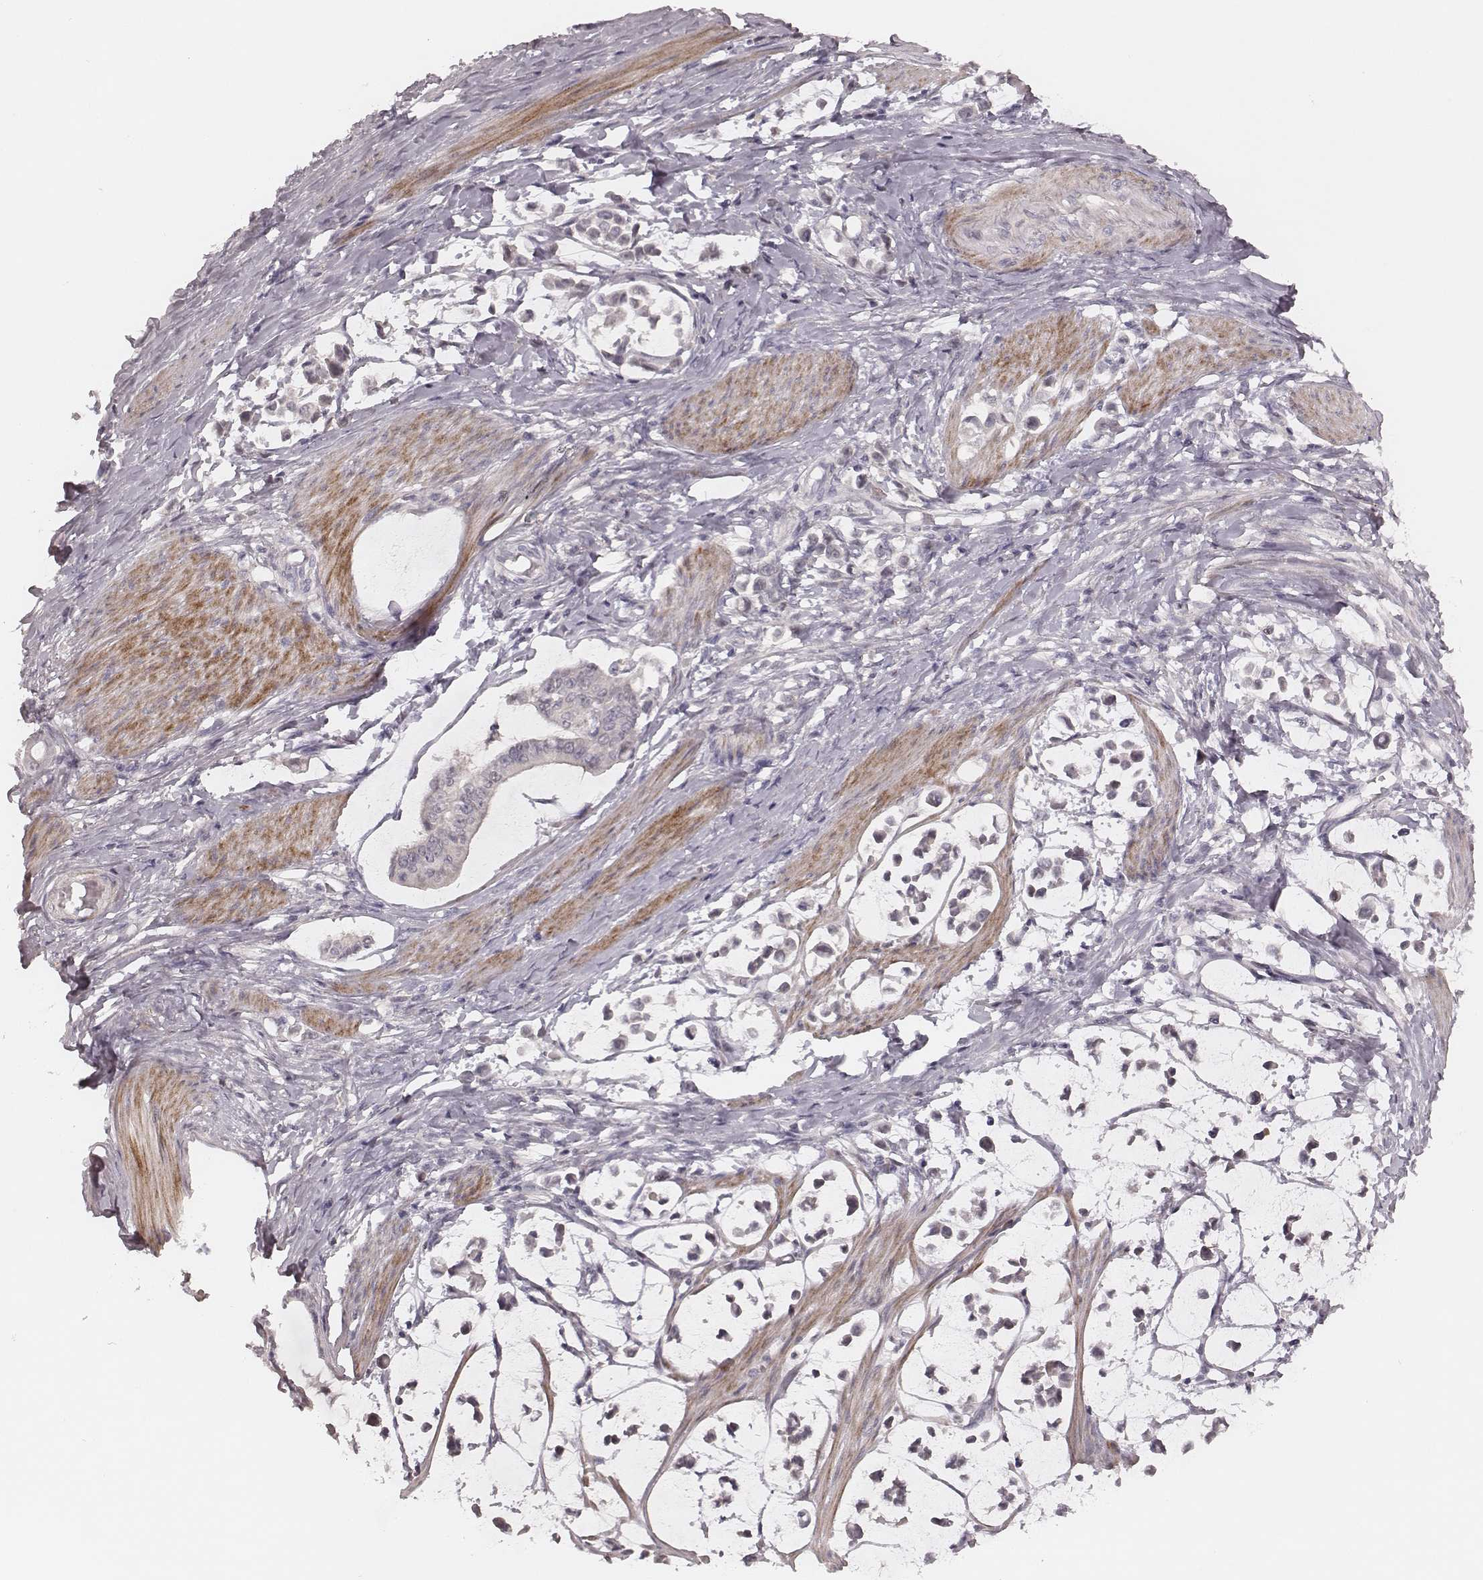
{"staining": {"intensity": "negative", "quantity": "none", "location": "none"}, "tissue": "stomach cancer", "cell_type": "Tumor cells", "image_type": "cancer", "snomed": [{"axis": "morphology", "description": "Adenocarcinoma, NOS"}, {"axis": "topography", "description": "Stomach"}], "caption": "Immunohistochemistry (IHC) of human adenocarcinoma (stomach) displays no expression in tumor cells. (Brightfield microscopy of DAB (3,3'-diaminobenzidine) IHC at high magnification).", "gene": "FAM13B", "patient": {"sex": "male", "age": 82}}